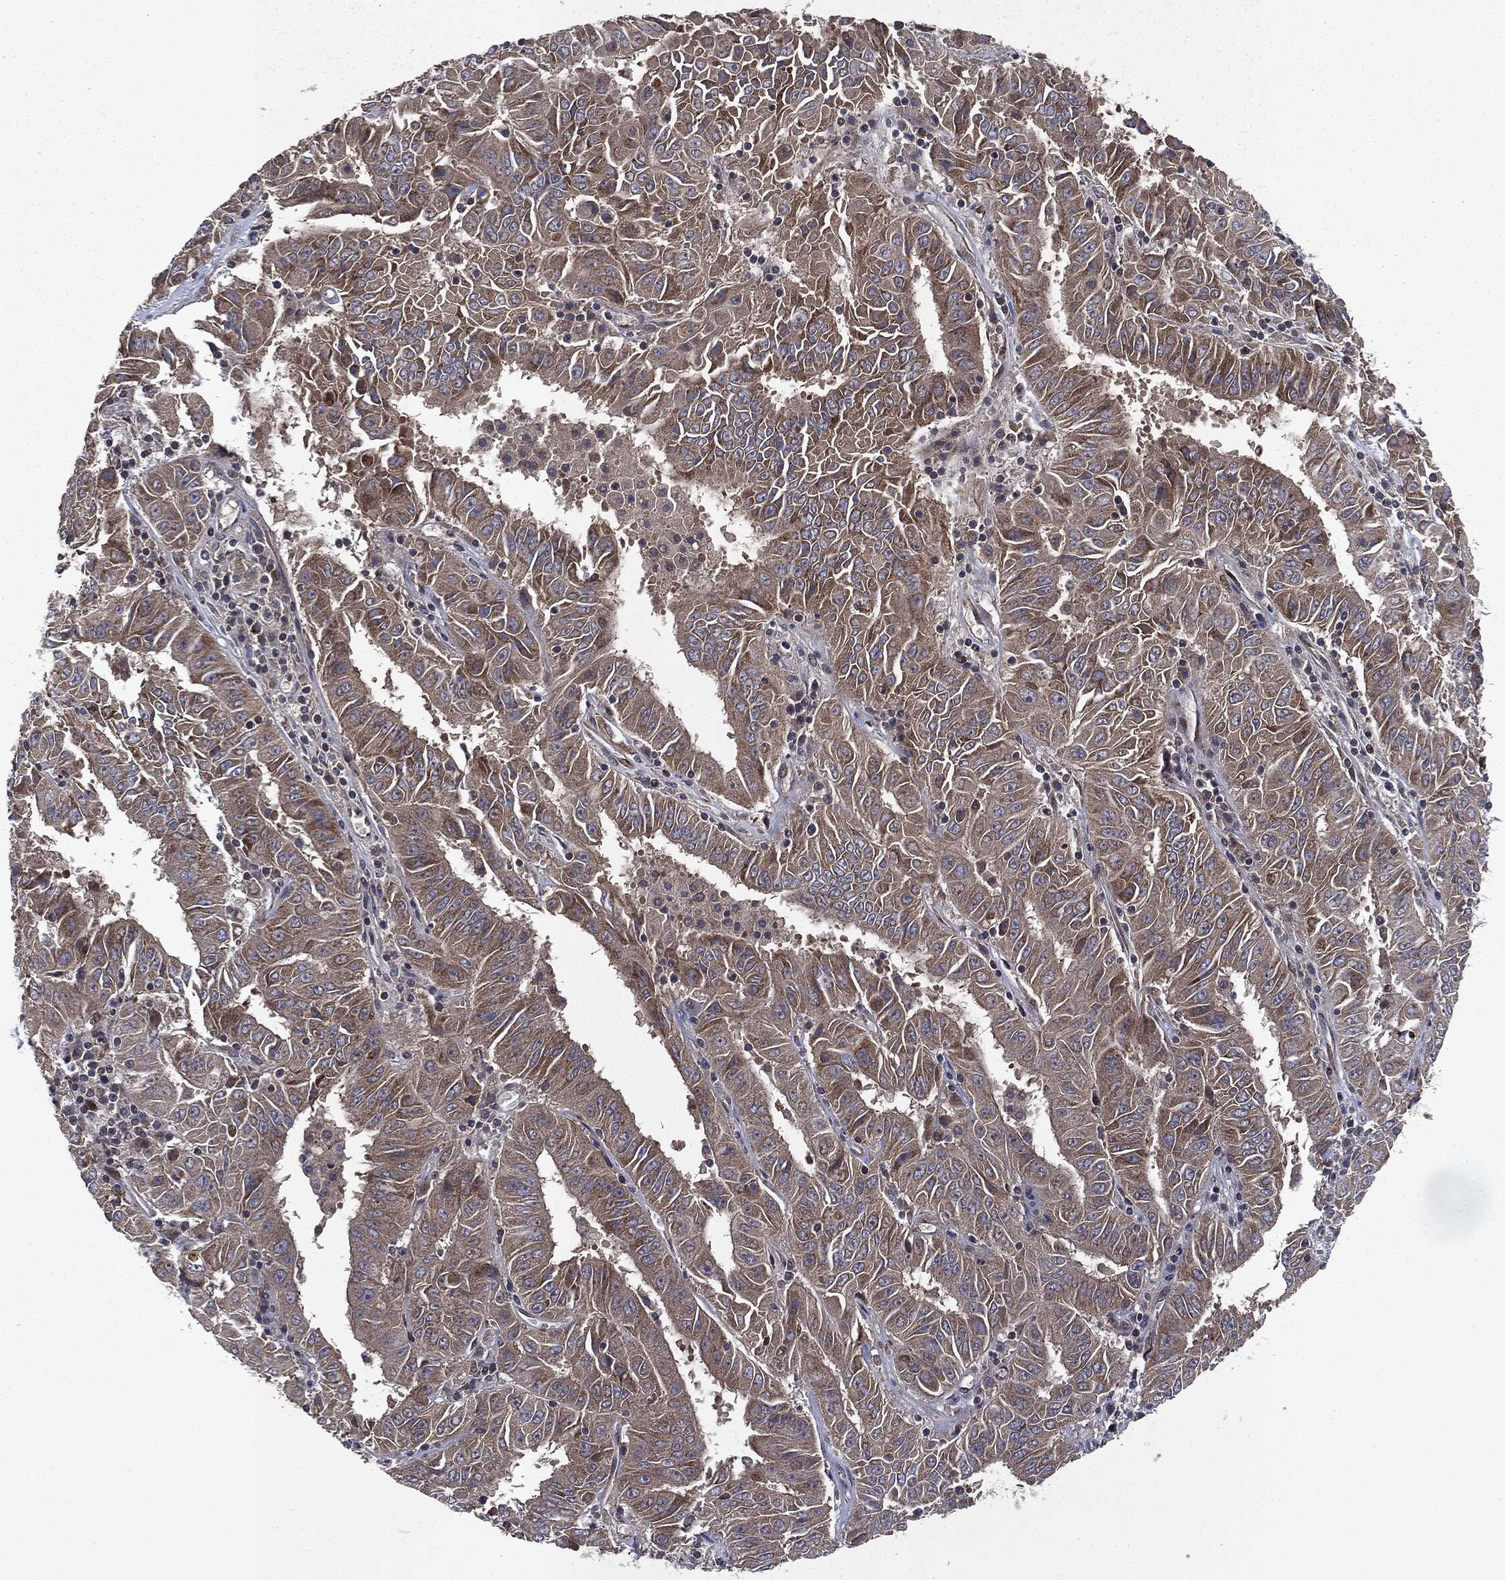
{"staining": {"intensity": "moderate", "quantity": "<25%", "location": "cytoplasmic/membranous"}, "tissue": "pancreatic cancer", "cell_type": "Tumor cells", "image_type": "cancer", "snomed": [{"axis": "morphology", "description": "Adenocarcinoma, NOS"}, {"axis": "topography", "description": "Pancreas"}], "caption": "This micrograph reveals immunohistochemistry (IHC) staining of human pancreatic adenocarcinoma, with low moderate cytoplasmic/membranous positivity in about <25% of tumor cells.", "gene": "PLPPR2", "patient": {"sex": "male", "age": 63}}